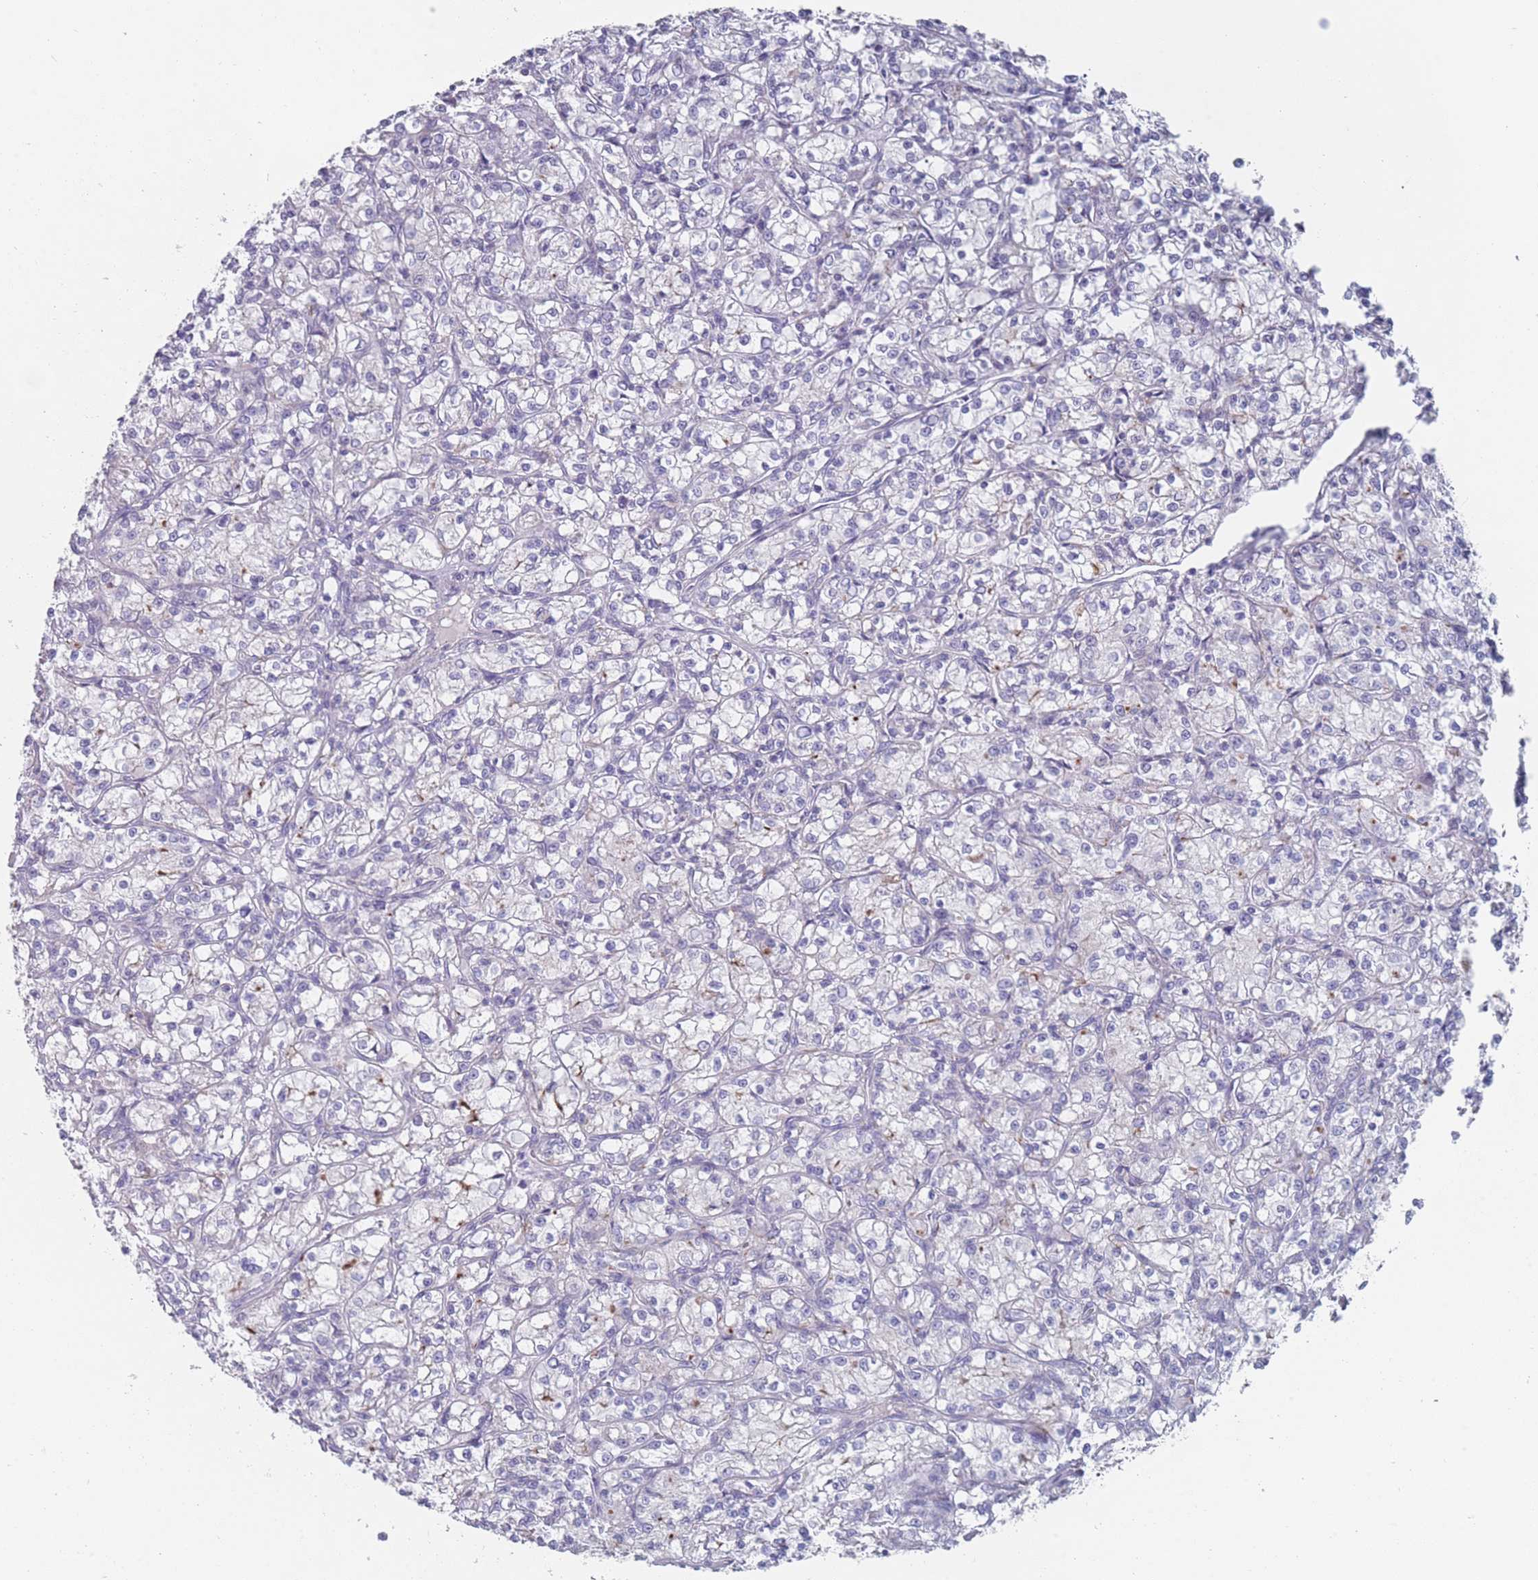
{"staining": {"intensity": "negative", "quantity": "none", "location": "none"}, "tissue": "renal cancer", "cell_type": "Tumor cells", "image_type": "cancer", "snomed": [{"axis": "morphology", "description": "Adenocarcinoma, NOS"}, {"axis": "topography", "description": "Kidney"}], "caption": "Immunohistochemical staining of renal adenocarcinoma demonstrates no significant positivity in tumor cells.", "gene": "PIGU", "patient": {"sex": "female", "age": 59}}